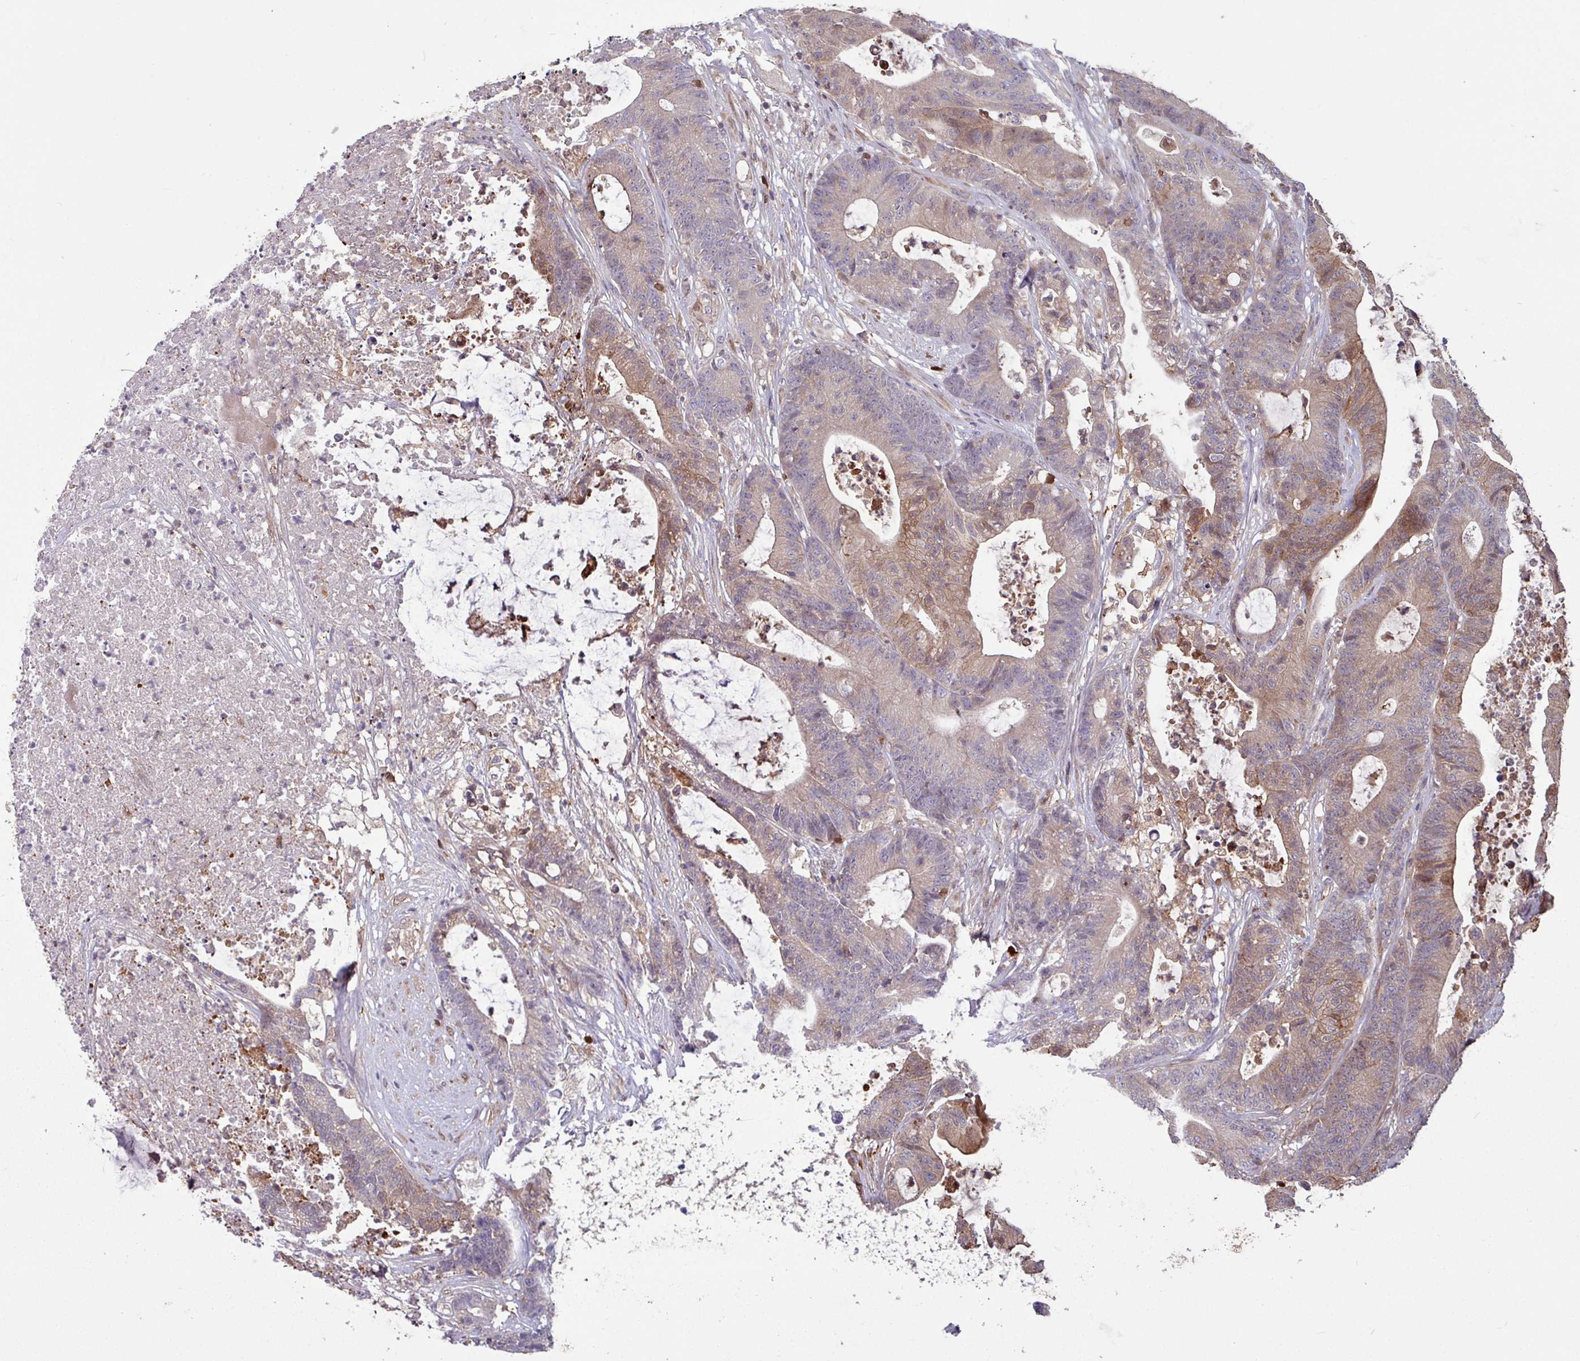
{"staining": {"intensity": "moderate", "quantity": "25%-75%", "location": "cytoplasmic/membranous,nuclear"}, "tissue": "colorectal cancer", "cell_type": "Tumor cells", "image_type": "cancer", "snomed": [{"axis": "morphology", "description": "Adenocarcinoma, NOS"}, {"axis": "topography", "description": "Colon"}], "caption": "High-power microscopy captured an IHC histopathology image of colorectal cancer, revealing moderate cytoplasmic/membranous and nuclear positivity in about 25%-75% of tumor cells.", "gene": "SEC61G", "patient": {"sex": "female", "age": 84}}